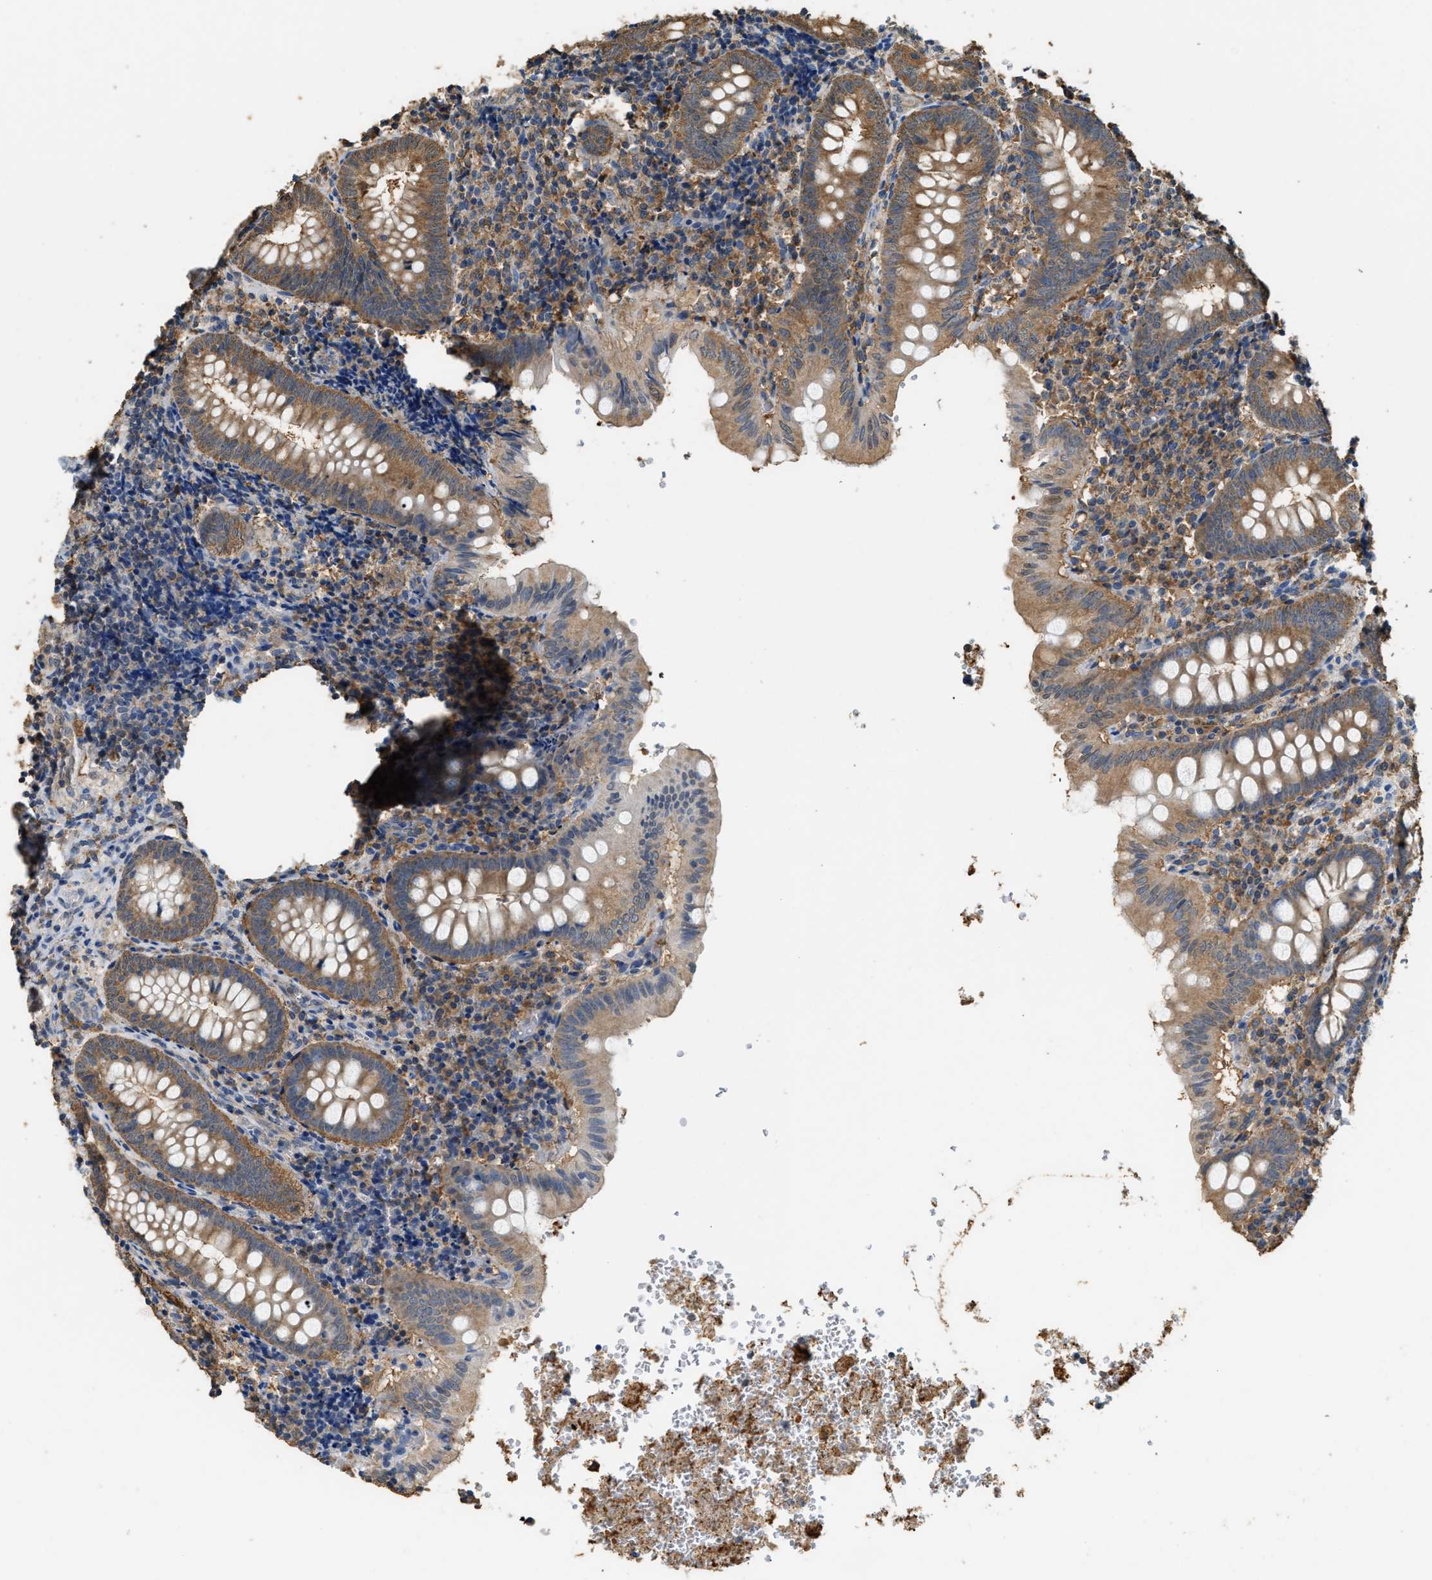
{"staining": {"intensity": "moderate", "quantity": ">75%", "location": "cytoplasmic/membranous"}, "tissue": "appendix", "cell_type": "Glandular cells", "image_type": "normal", "snomed": [{"axis": "morphology", "description": "Normal tissue, NOS"}, {"axis": "topography", "description": "Appendix"}], "caption": "IHC staining of benign appendix, which demonstrates medium levels of moderate cytoplasmic/membranous expression in approximately >75% of glandular cells indicating moderate cytoplasmic/membranous protein positivity. The staining was performed using DAB (brown) for protein detection and nuclei were counterstained in hematoxylin (blue).", "gene": "GCN1", "patient": {"sex": "male", "age": 8}}